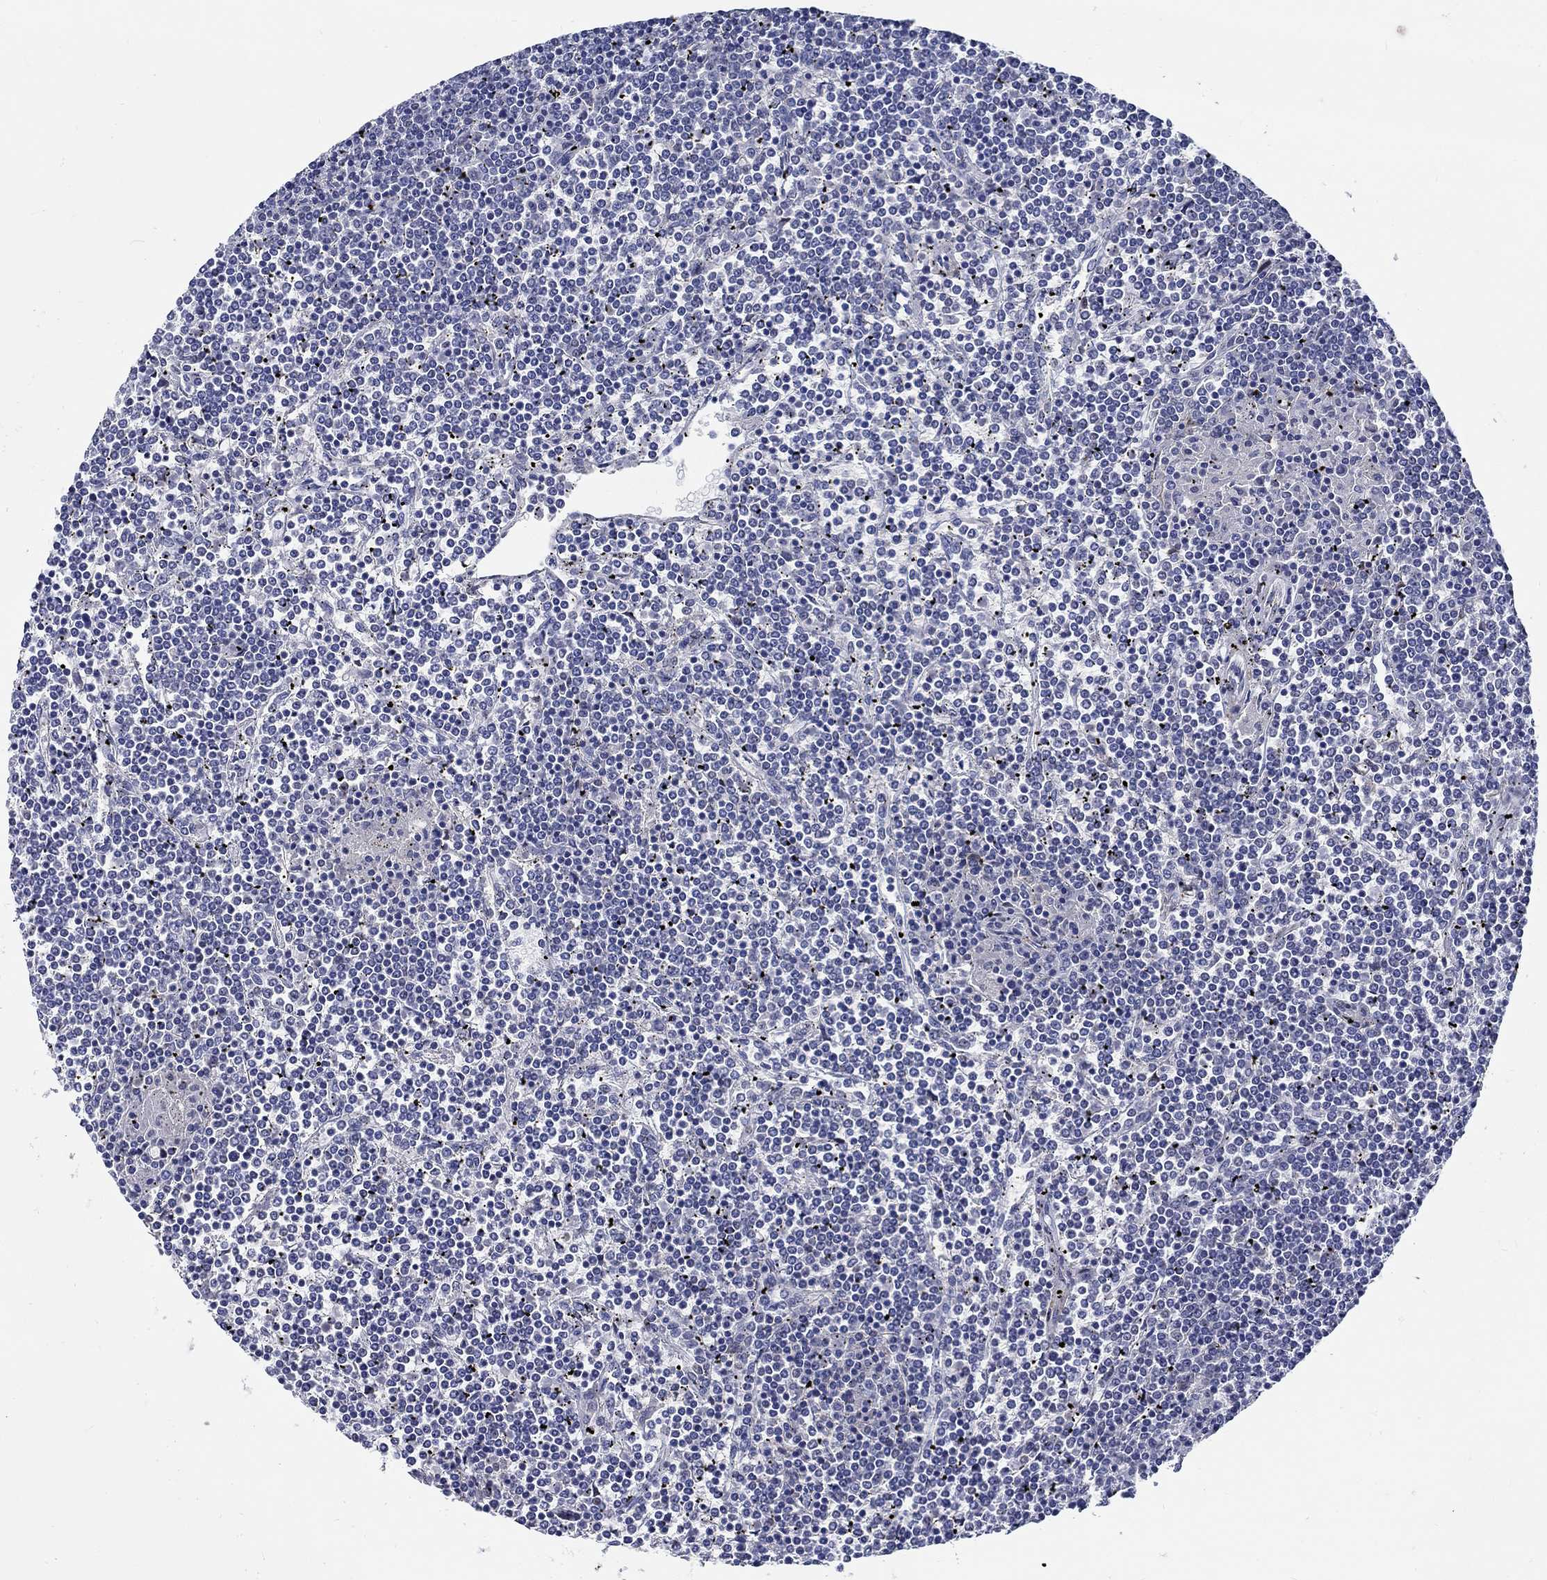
{"staining": {"intensity": "negative", "quantity": "none", "location": "none"}, "tissue": "lymphoma", "cell_type": "Tumor cells", "image_type": "cancer", "snomed": [{"axis": "morphology", "description": "Malignant lymphoma, non-Hodgkin's type, Low grade"}, {"axis": "topography", "description": "Spleen"}], "caption": "Immunohistochemistry (IHC) photomicrograph of neoplastic tissue: lymphoma stained with DAB (3,3'-diaminobenzidine) reveals no significant protein positivity in tumor cells.", "gene": "PDE1B", "patient": {"sex": "female", "age": 19}}